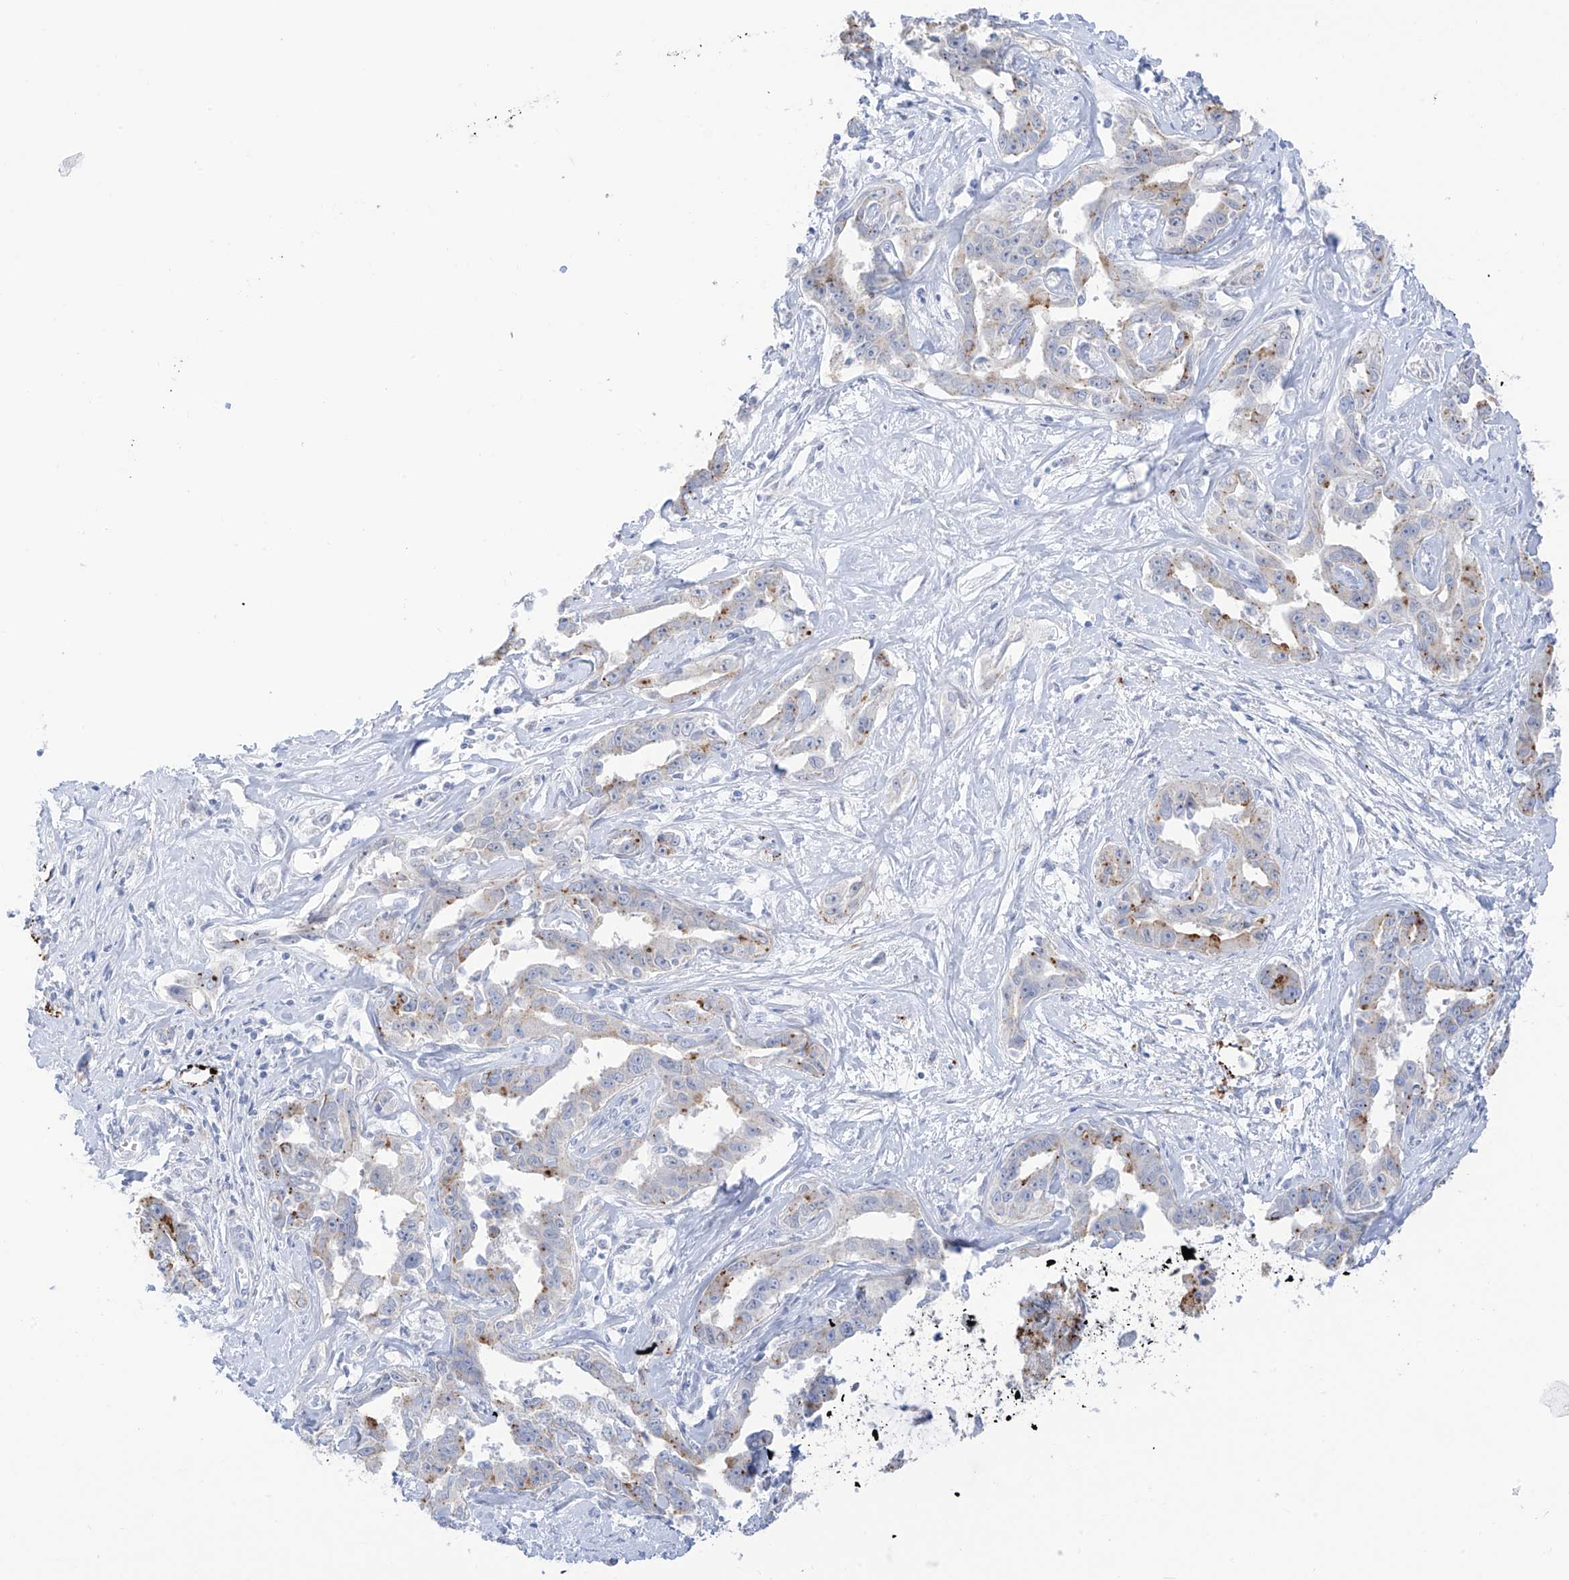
{"staining": {"intensity": "moderate", "quantity": "<25%", "location": "cytoplasmic/membranous"}, "tissue": "liver cancer", "cell_type": "Tumor cells", "image_type": "cancer", "snomed": [{"axis": "morphology", "description": "Cholangiocarcinoma"}, {"axis": "topography", "description": "Liver"}], "caption": "There is low levels of moderate cytoplasmic/membranous positivity in tumor cells of liver cancer, as demonstrated by immunohistochemical staining (brown color).", "gene": "PSPH", "patient": {"sex": "male", "age": 59}}